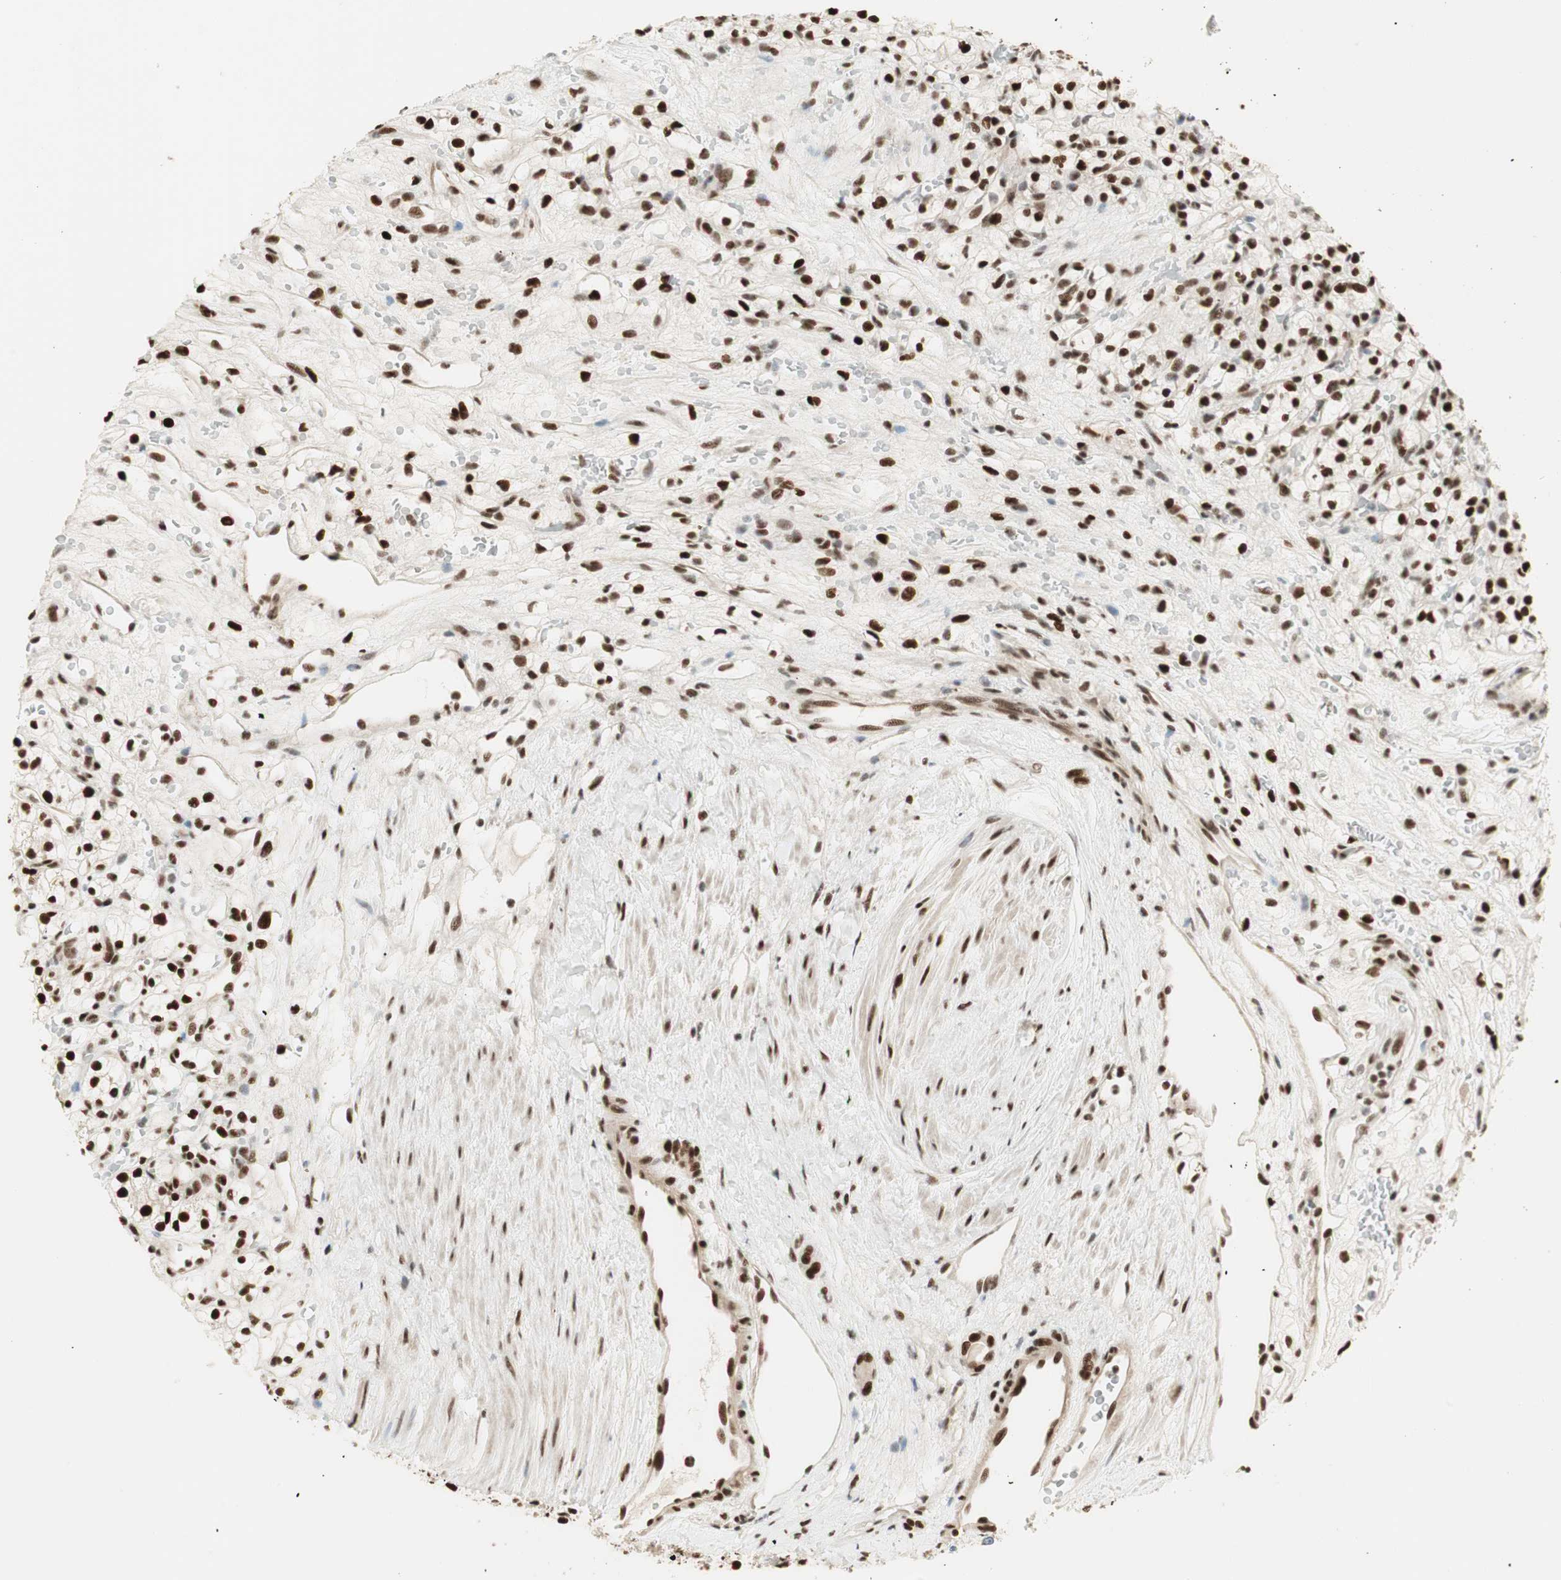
{"staining": {"intensity": "strong", "quantity": ">75%", "location": "nuclear"}, "tissue": "renal cancer", "cell_type": "Tumor cells", "image_type": "cancer", "snomed": [{"axis": "morphology", "description": "Adenocarcinoma, NOS"}, {"axis": "topography", "description": "Kidney"}], "caption": "Protein expression analysis of human renal adenocarcinoma reveals strong nuclear staining in about >75% of tumor cells.", "gene": "HEXIM1", "patient": {"sex": "female", "age": 60}}